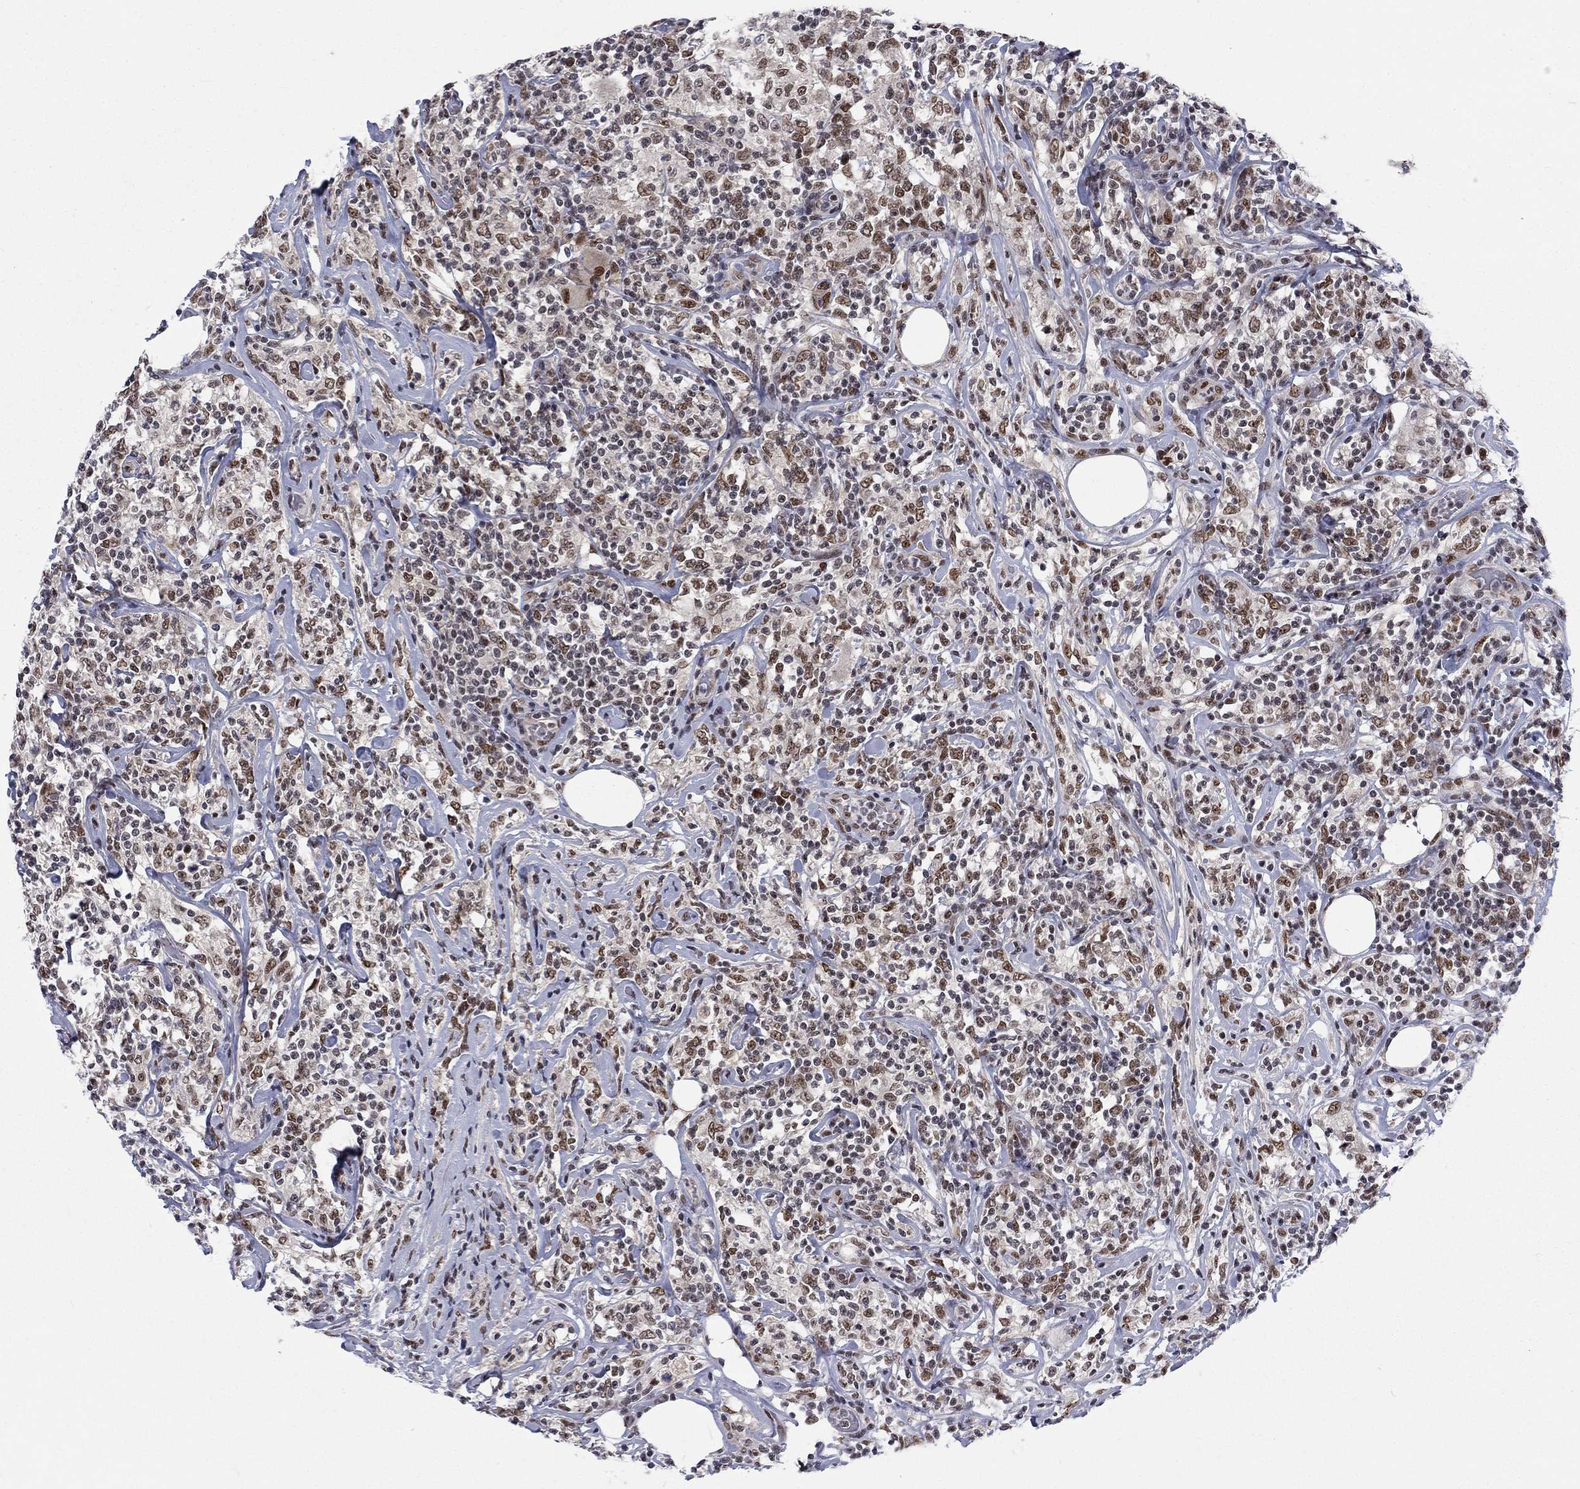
{"staining": {"intensity": "moderate", "quantity": "<25%", "location": "nuclear"}, "tissue": "lymphoma", "cell_type": "Tumor cells", "image_type": "cancer", "snomed": [{"axis": "morphology", "description": "Malignant lymphoma, non-Hodgkin's type, High grade"}, {"axis": "topography", "description": "Lymph node"}], "caption": "A brown stain shows moderate nuclear expression of a protein in malignant lymphoma, non-Hodgkin's type (high-grade) tumor cells.", "gene": "FYTTD1", "patient": {"sex": "female", "age": 84}}